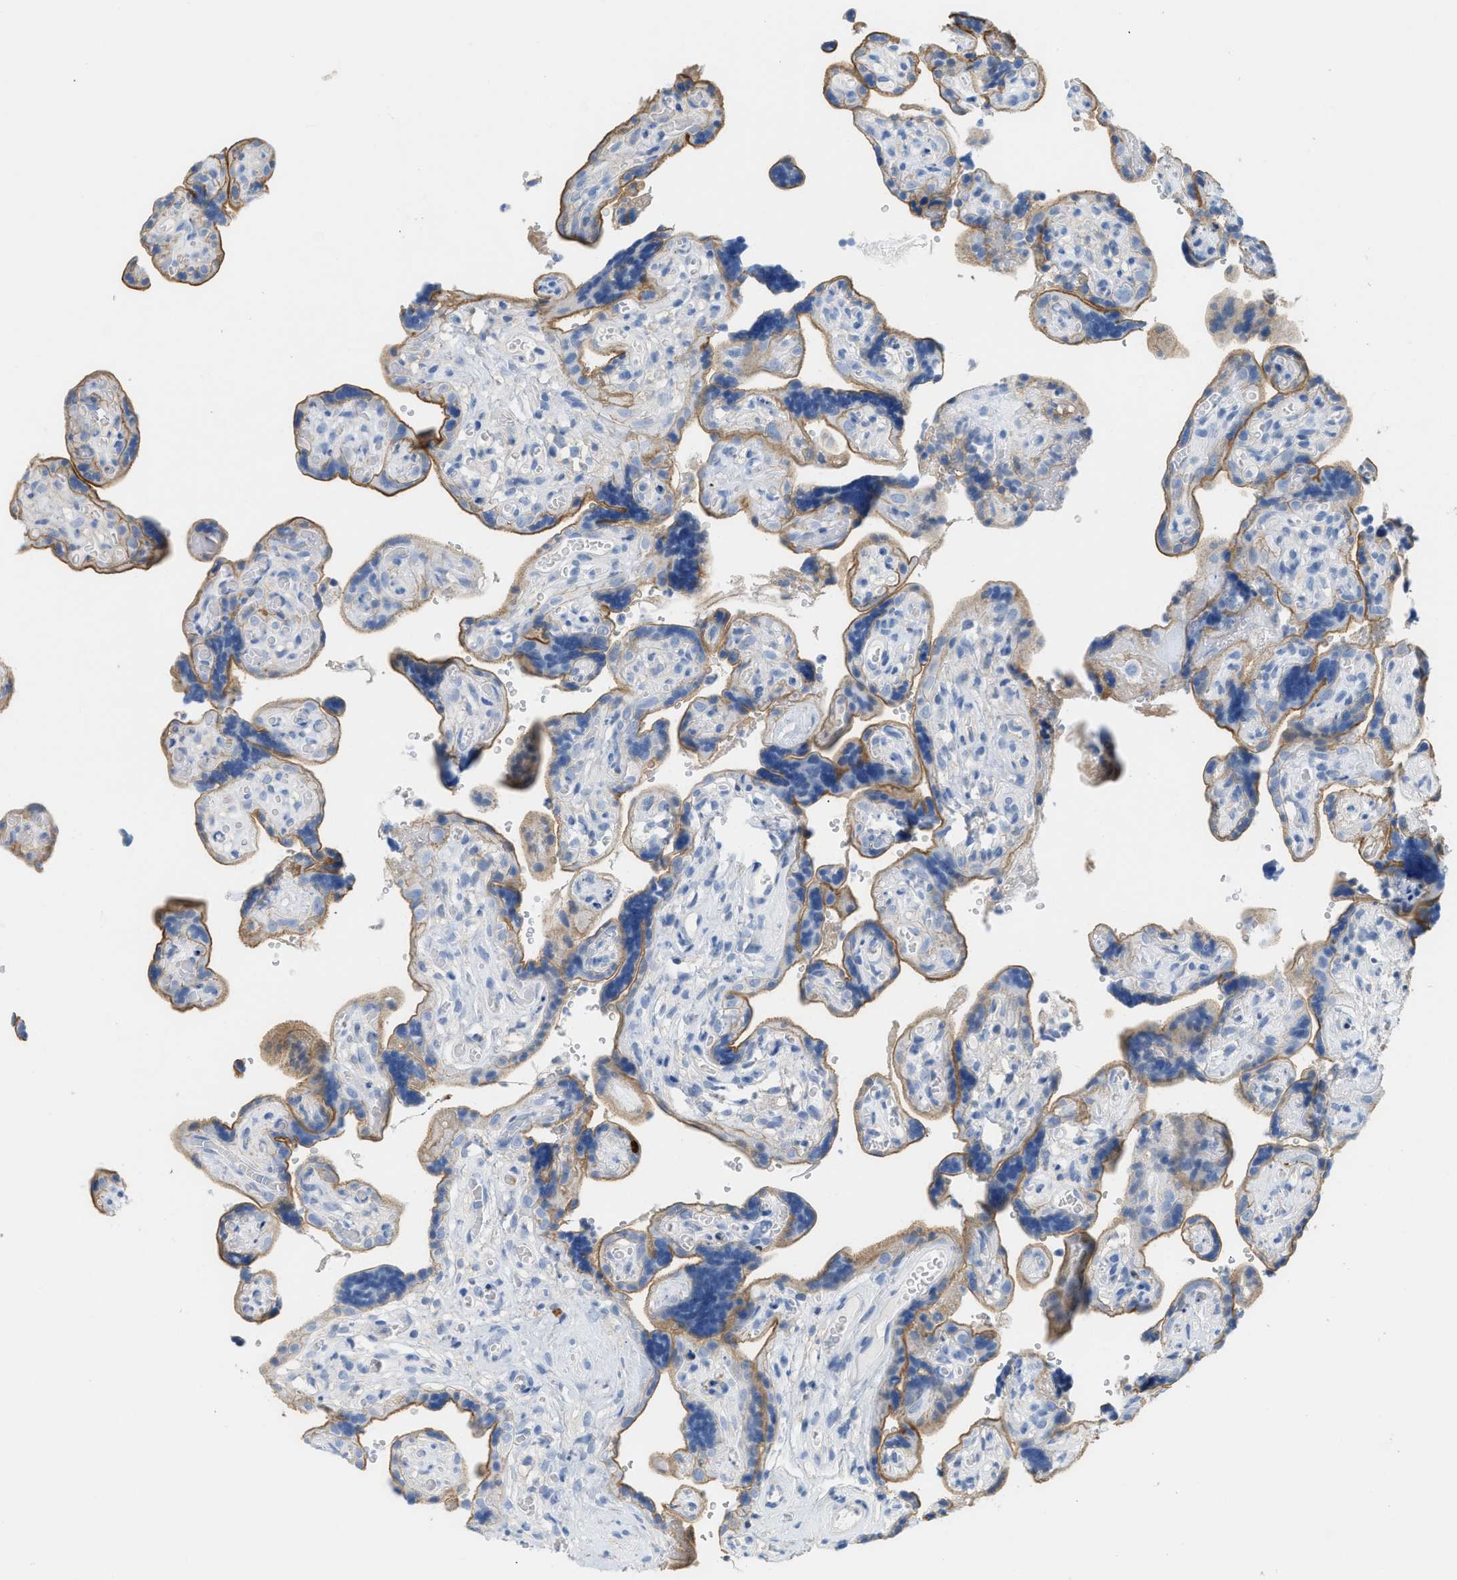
{"staining": {"intensity": "negative", "quantity": "none", "location": "none"}, "tissue": "placenta", "cell_type": "Decidual cells", "image_type": "normal", "snomed": [{"axis": "morphology", "description": "Normal tissue, NOS"}, {"axis": "topography", "description": "Placenta"}], "caption": "This is an immunohistochemistry (IHC) image of normal human placenta. There is no staining in decidual cells.", "gene": "SLC3A2", "patient": {"sex": "female", "age": 30}}